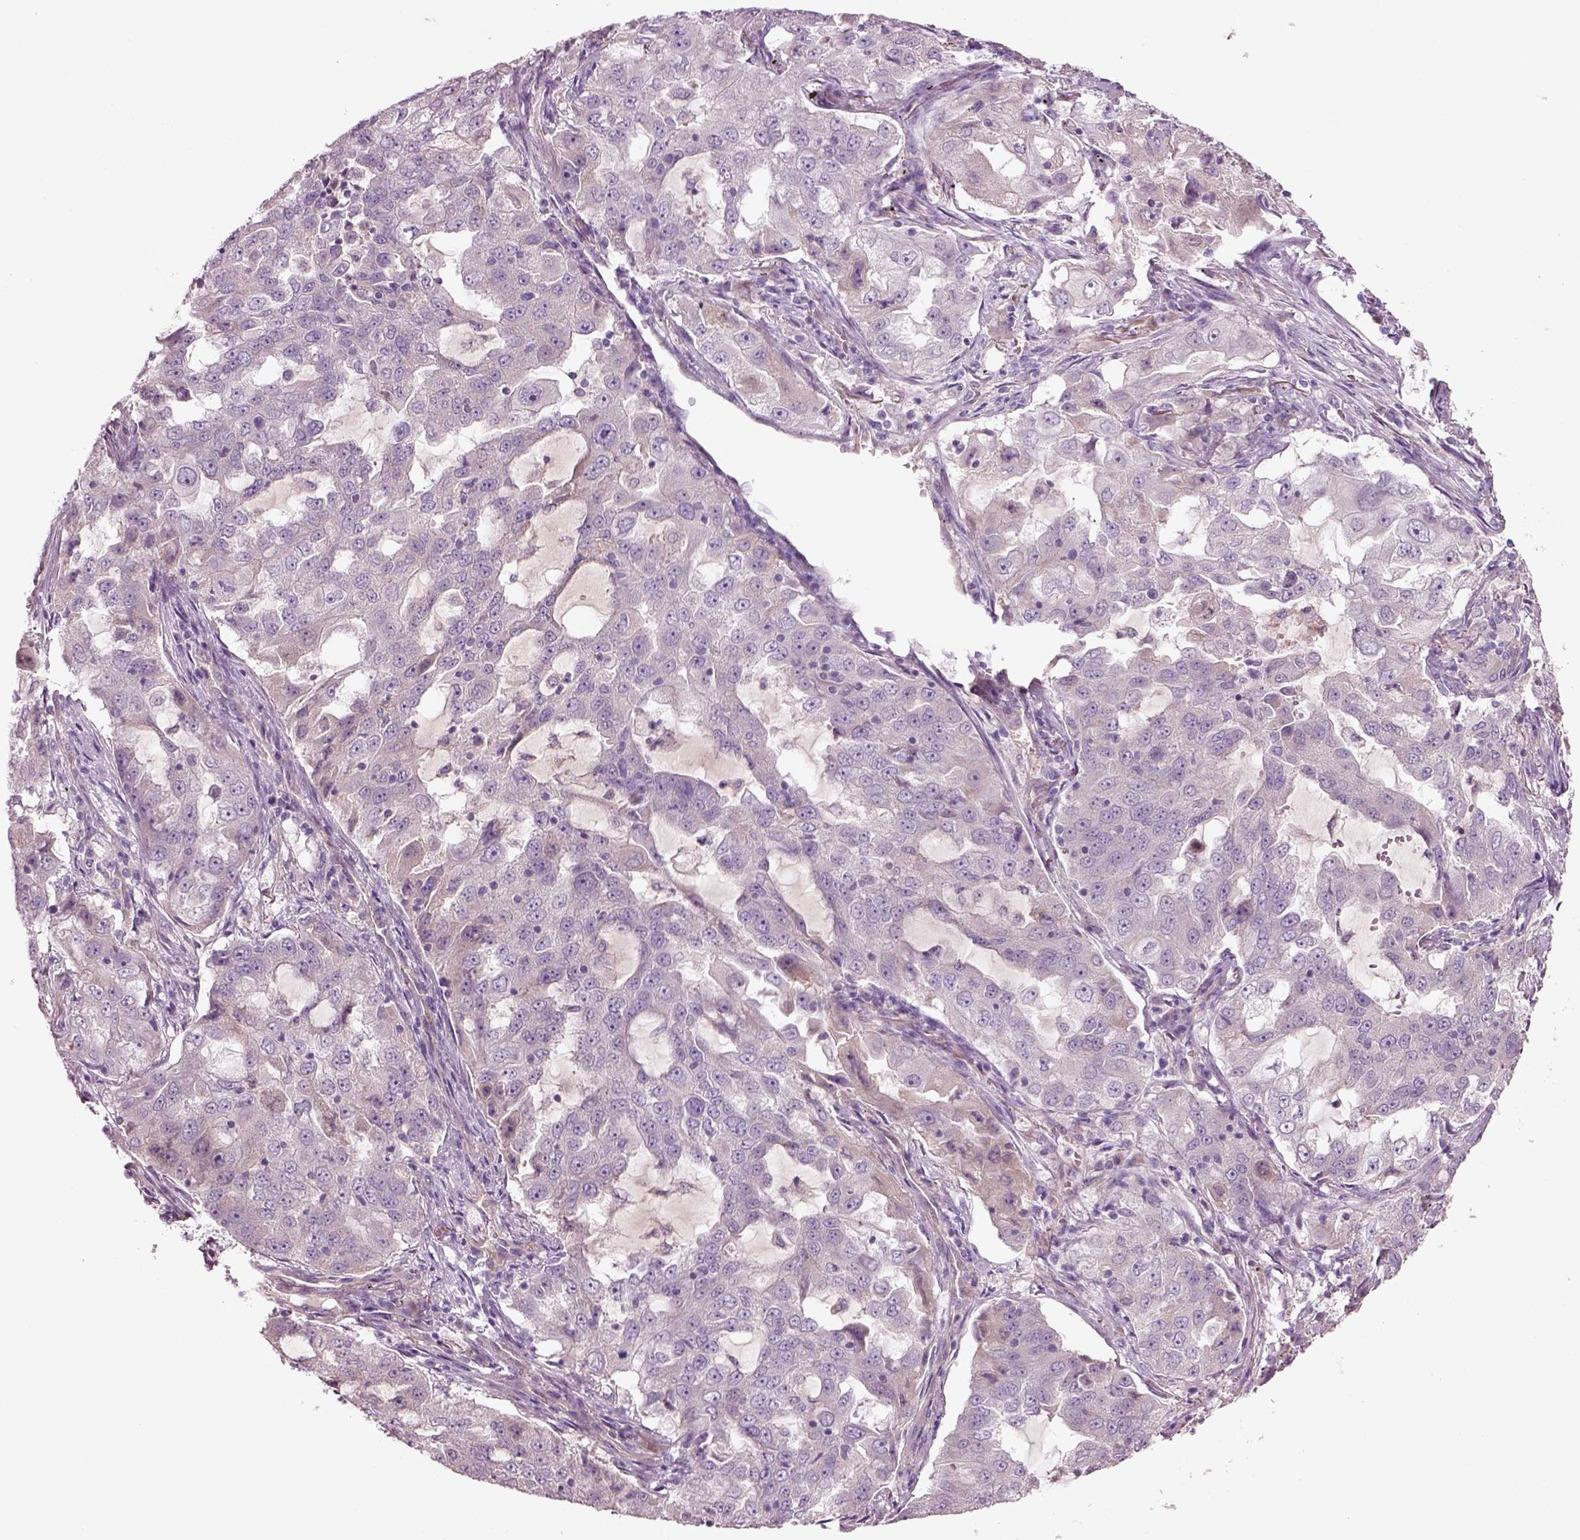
{"staining": {"intensity": "negative", "quantity": "none", "location": "none"}, "tissue": "lung cancer", "cell_type": "Tumor cells", "image_type": "cancer", "snomed": [{"axis": "morphology", "description": "Adenocarcinoma, NOS"}, {"axis": "topography", "description": "Lung"}], "caption": "Adenocarcinoma (lung) was stained to show a protein in brown. There is no significant positivity in tumor cells.", "gene": "DUOXA2", "patient": {"sex": "female", "age": 61}}